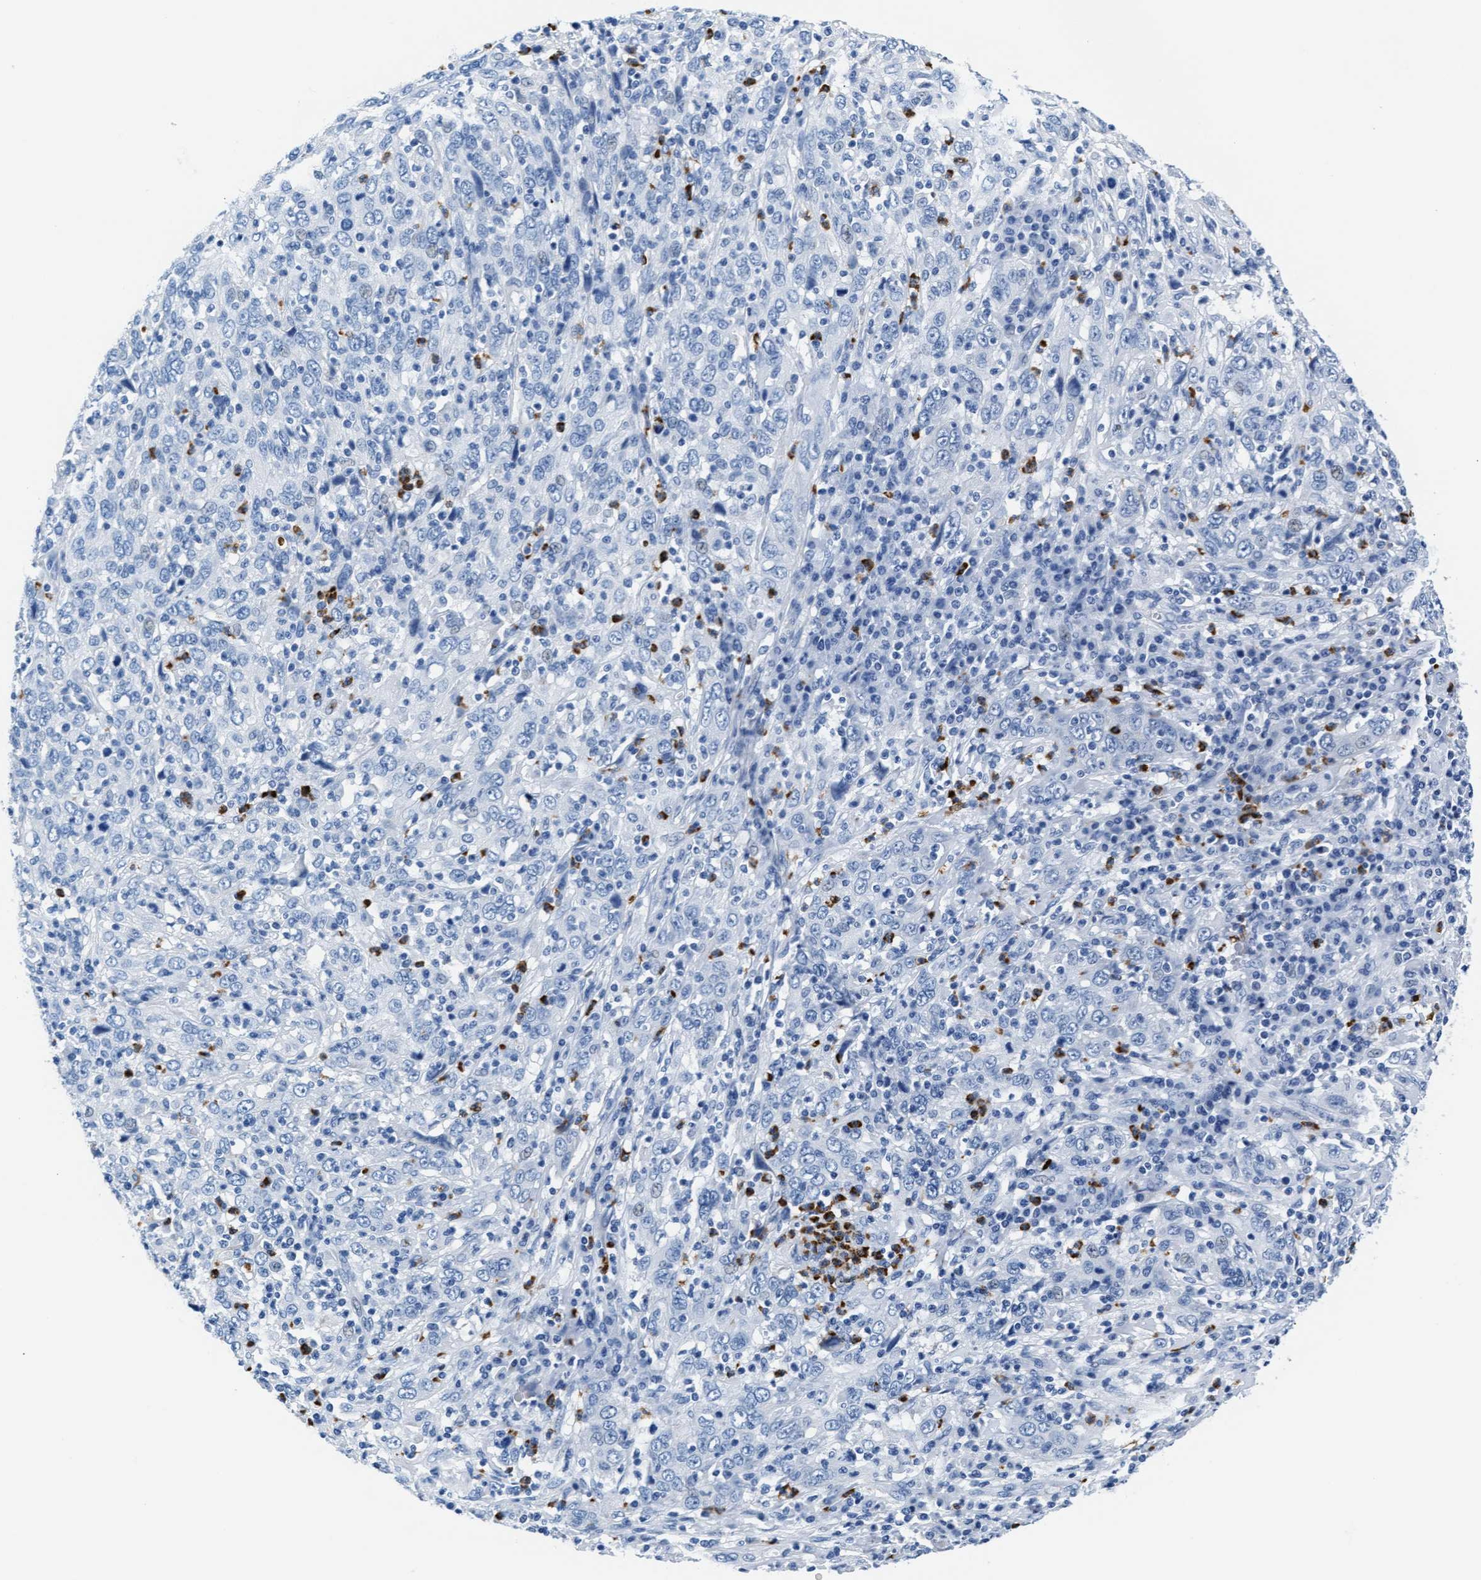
{"staining": {"intensity": "negative", "quantity": "none", "location": "none"}, "tissue": "cervical cancer", "cell_type": "Tumor cells", "image_type": "cancer", "snomed": [{"axis": "morphology", "description": "Squamous cell carcinoma, NOS"}, {"axis": "topography", "description": "Cervix"}], "caption": "Immunohistochemical staining of squamous cell carcinoma (cervical) reveals no significant positivity in tumor cells.", "gene": "MMP8", "patient": {"sex": "female", "age": 46}}